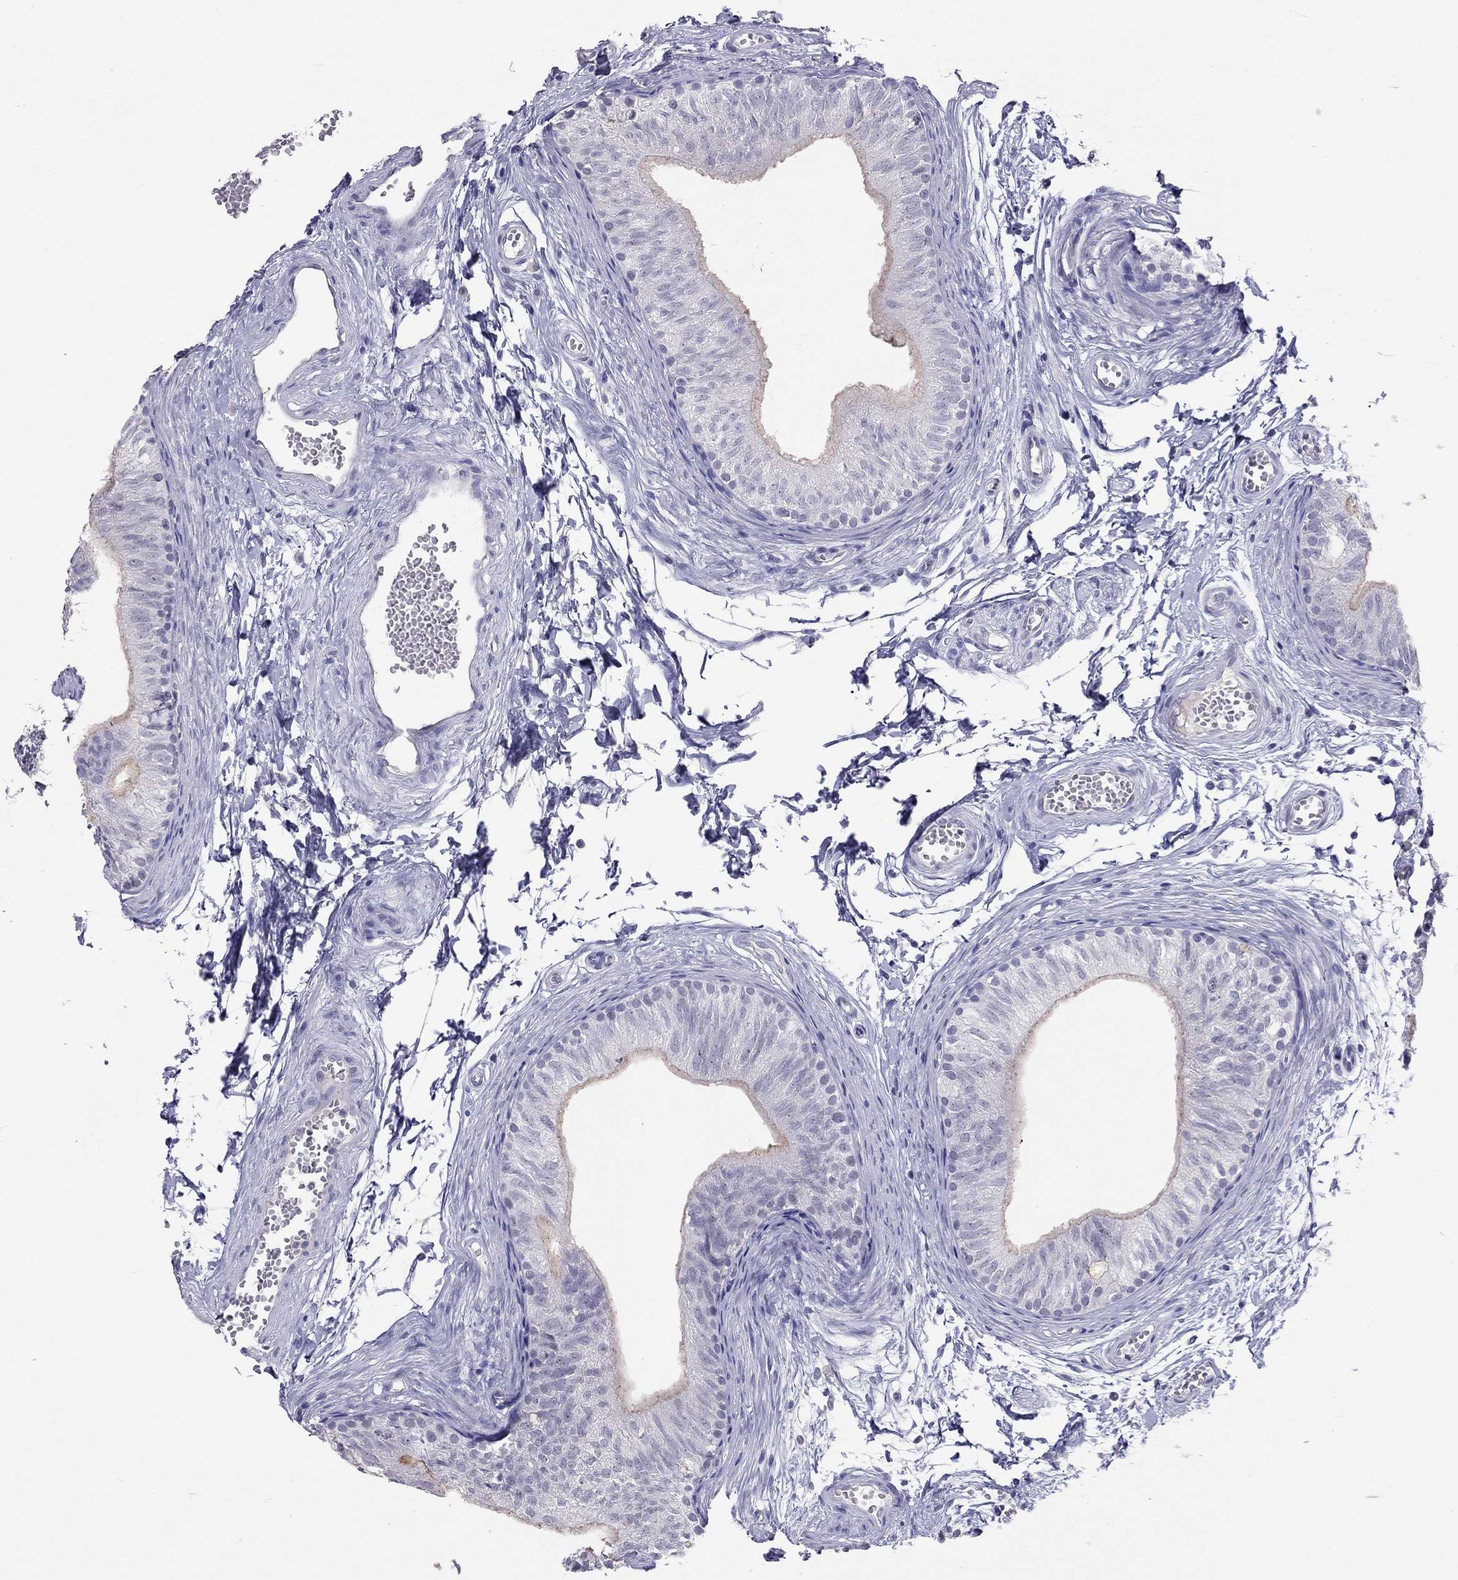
{"staining": {"intensity": "negative", "quantity": "none", "location": "none"}, "tissue": "epididymis", "cell_type": "Glandular cells", "image_type": "normal", "snomed": [{"axis": "morphology", "description": "Normal tissue, NOS"}, {"axis": "topography", "description": "Epididymis"}], "caption": "This image is of benign epididymis stained with immunohistochemistry to label a protein in brown with the nuclei are counter-stained blue. There is no expression in glandular cells. (Stains: DAB immunohistochemistry with hematoxylin counter stain, Microscopy: brightfield microscopy at high magnification).", "gene": "JHY", "patient": {"sex": "male", "age": 22}}